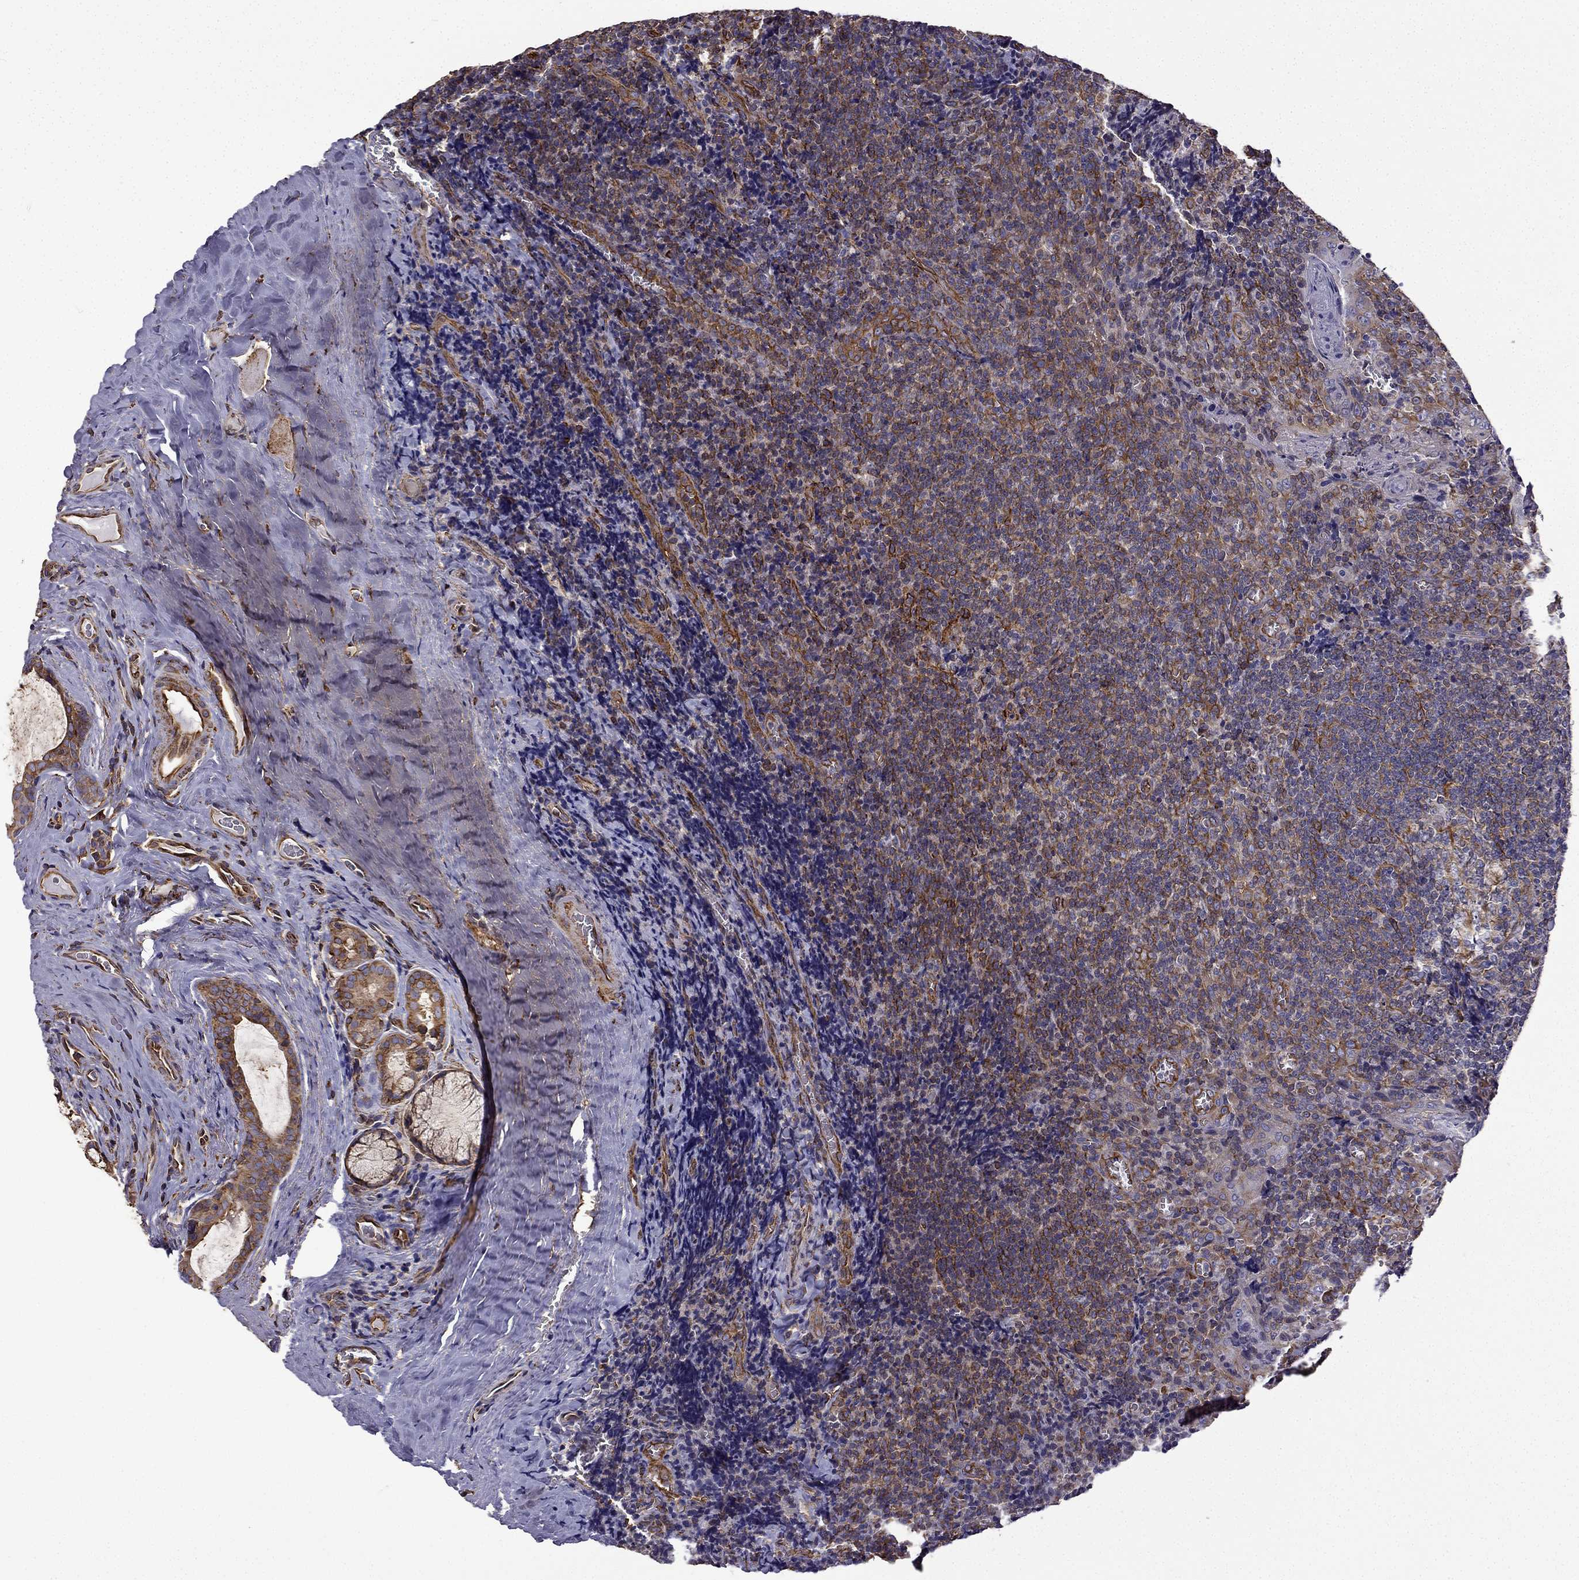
{"staining": {"intensity": "strong", "quantity": "<25%", "location": "cytoplasmic/membranous"}, "tissue": "tonsil", "cell_type": "Germinal center cells", "image_type": "normal", "snomed": [{"axis": "morphology", "description": "Normal tissue, NOS"}, {"axis": "morphology", "description": "Inflammation, NOS"}, {"axis": "topography", "description": "Tonsil"}], "caption": "Tonsil stained with DAB (3,3'-diaminobenzidine) IHC displays medium levels of strong cytoplasmic/membranous staining in approximately <25% of germinal center cells. Ihc stains the protein in brown and the nuclei are stained blue.", "gene": "MAP4", "patient": {"sex": "female", "age": 31}}